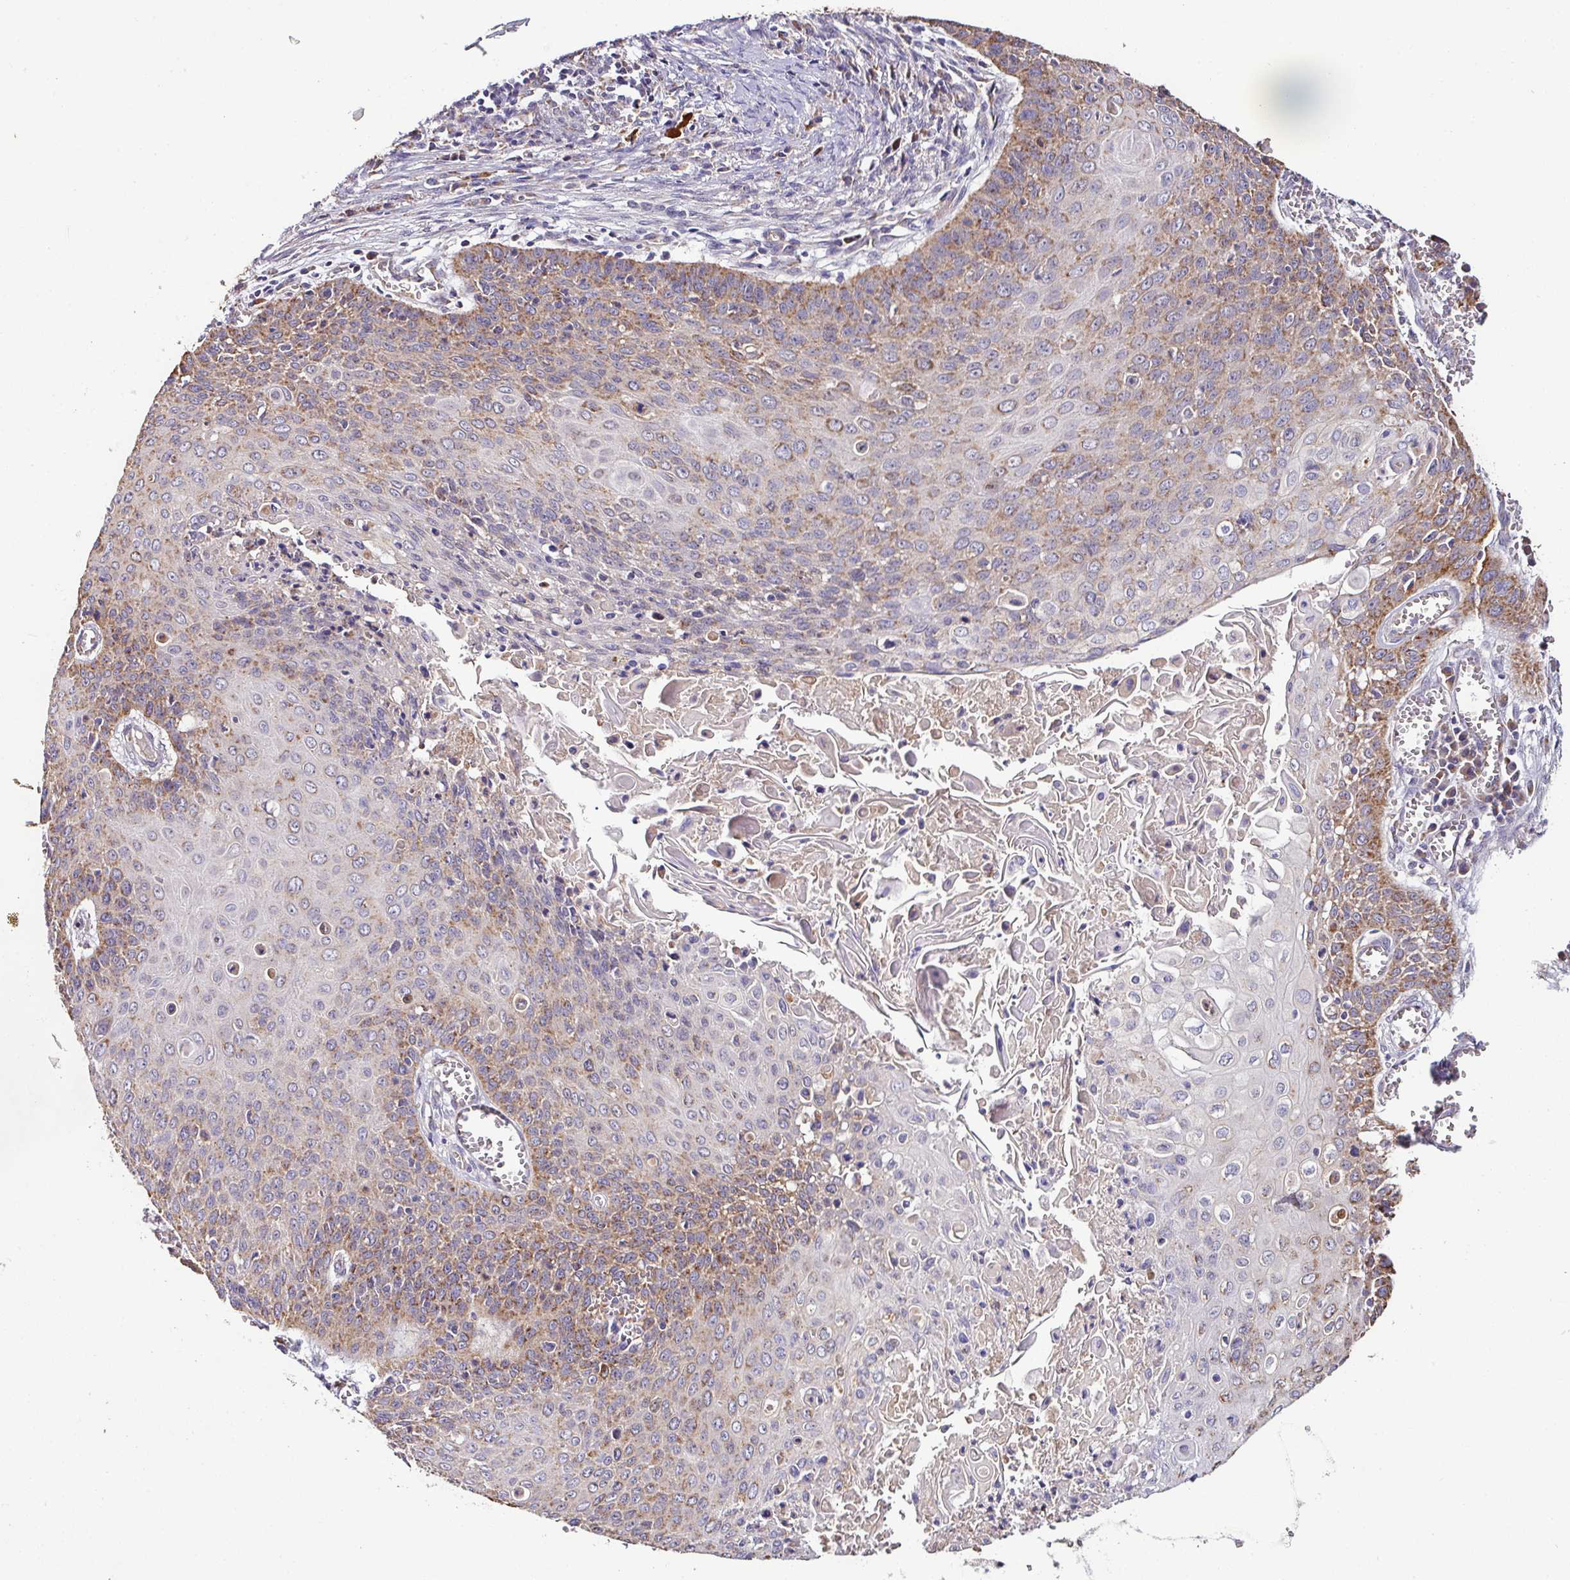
{"staining": {"intensity": "moderate", "quantity": "25%-75%", "location": "cytoplasmic/membranous"}, "tissue": "cervical cancer", "cell_type": "Tumor cells", "image_type": "cancer", "snomed": [{"axis": "morphology", "description": "Squamous cell carcinoma, NOS"}, {"axis": "topography", "description": "Cervix"}], "caption": "Immunohistochemical staining of human squamous cell carcinoma (cervical) reveals medium levels of moderate cytoplasmic/membranous protein positivity in about 25%-75% of tumor cells.", "gene": "CPD", "patient": {"sex": "female", "age": 39}}